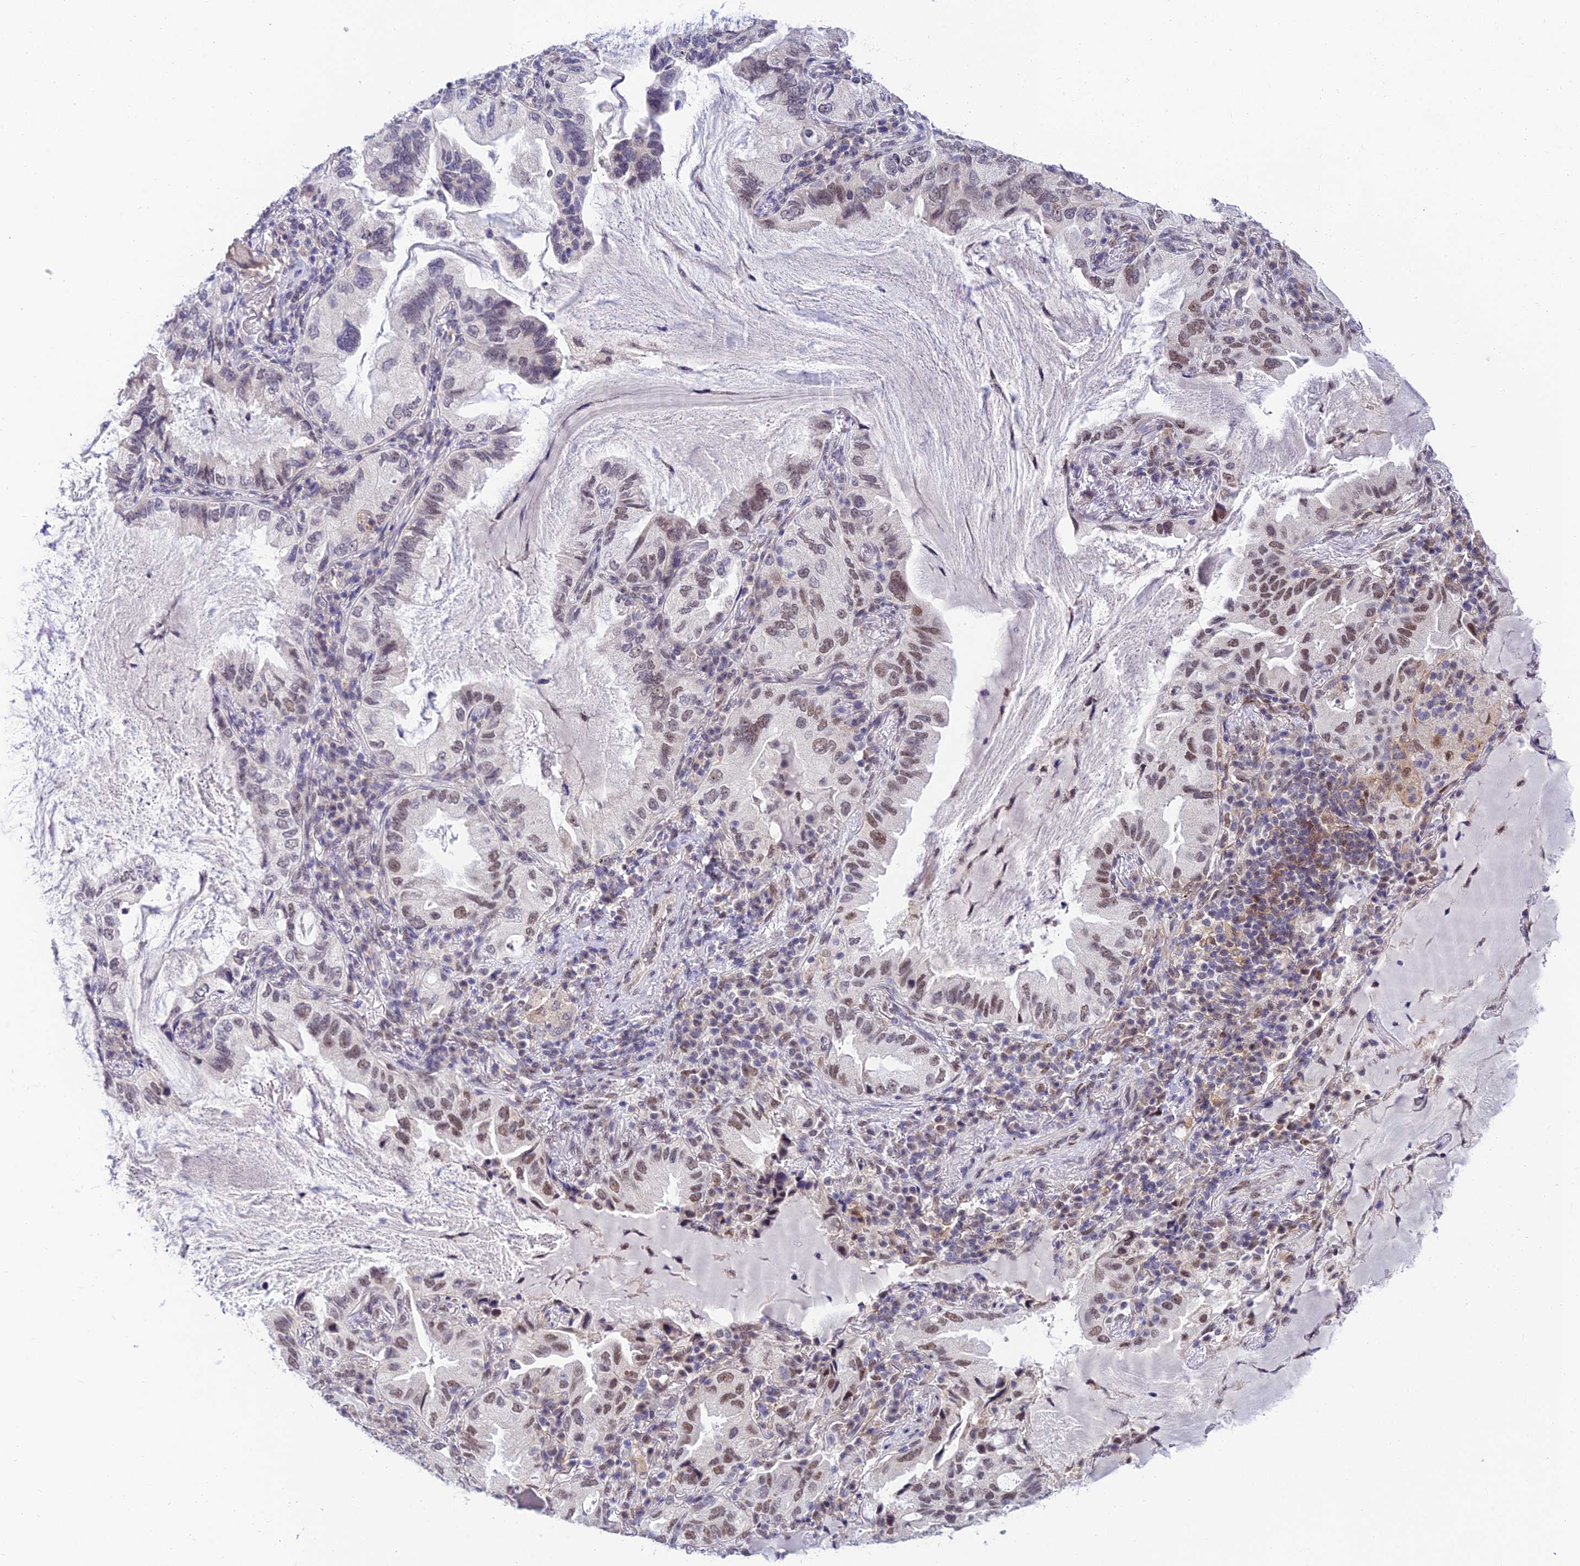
{"staining": {"intensity": "moderate", "quantity": ">75%", "location": "nuclear"}, "tissue": "lung cancer", "cell_type": "Tumor cells", "image_type": "cancer", "snomed": [{"axis": "morphology", "description": "Adenocarcinoma, NOS"}, {"axis": "topography", "description": "Lung"}], "caption": "IHC micrograph of human lung adenocarcinoma stained for a protein (brown), which reveals medium levels of moderate nuclear staining in about >75% of tumor cells.", "gene": "C2orf49", "patient": {"sex": "female", "age": 69}}